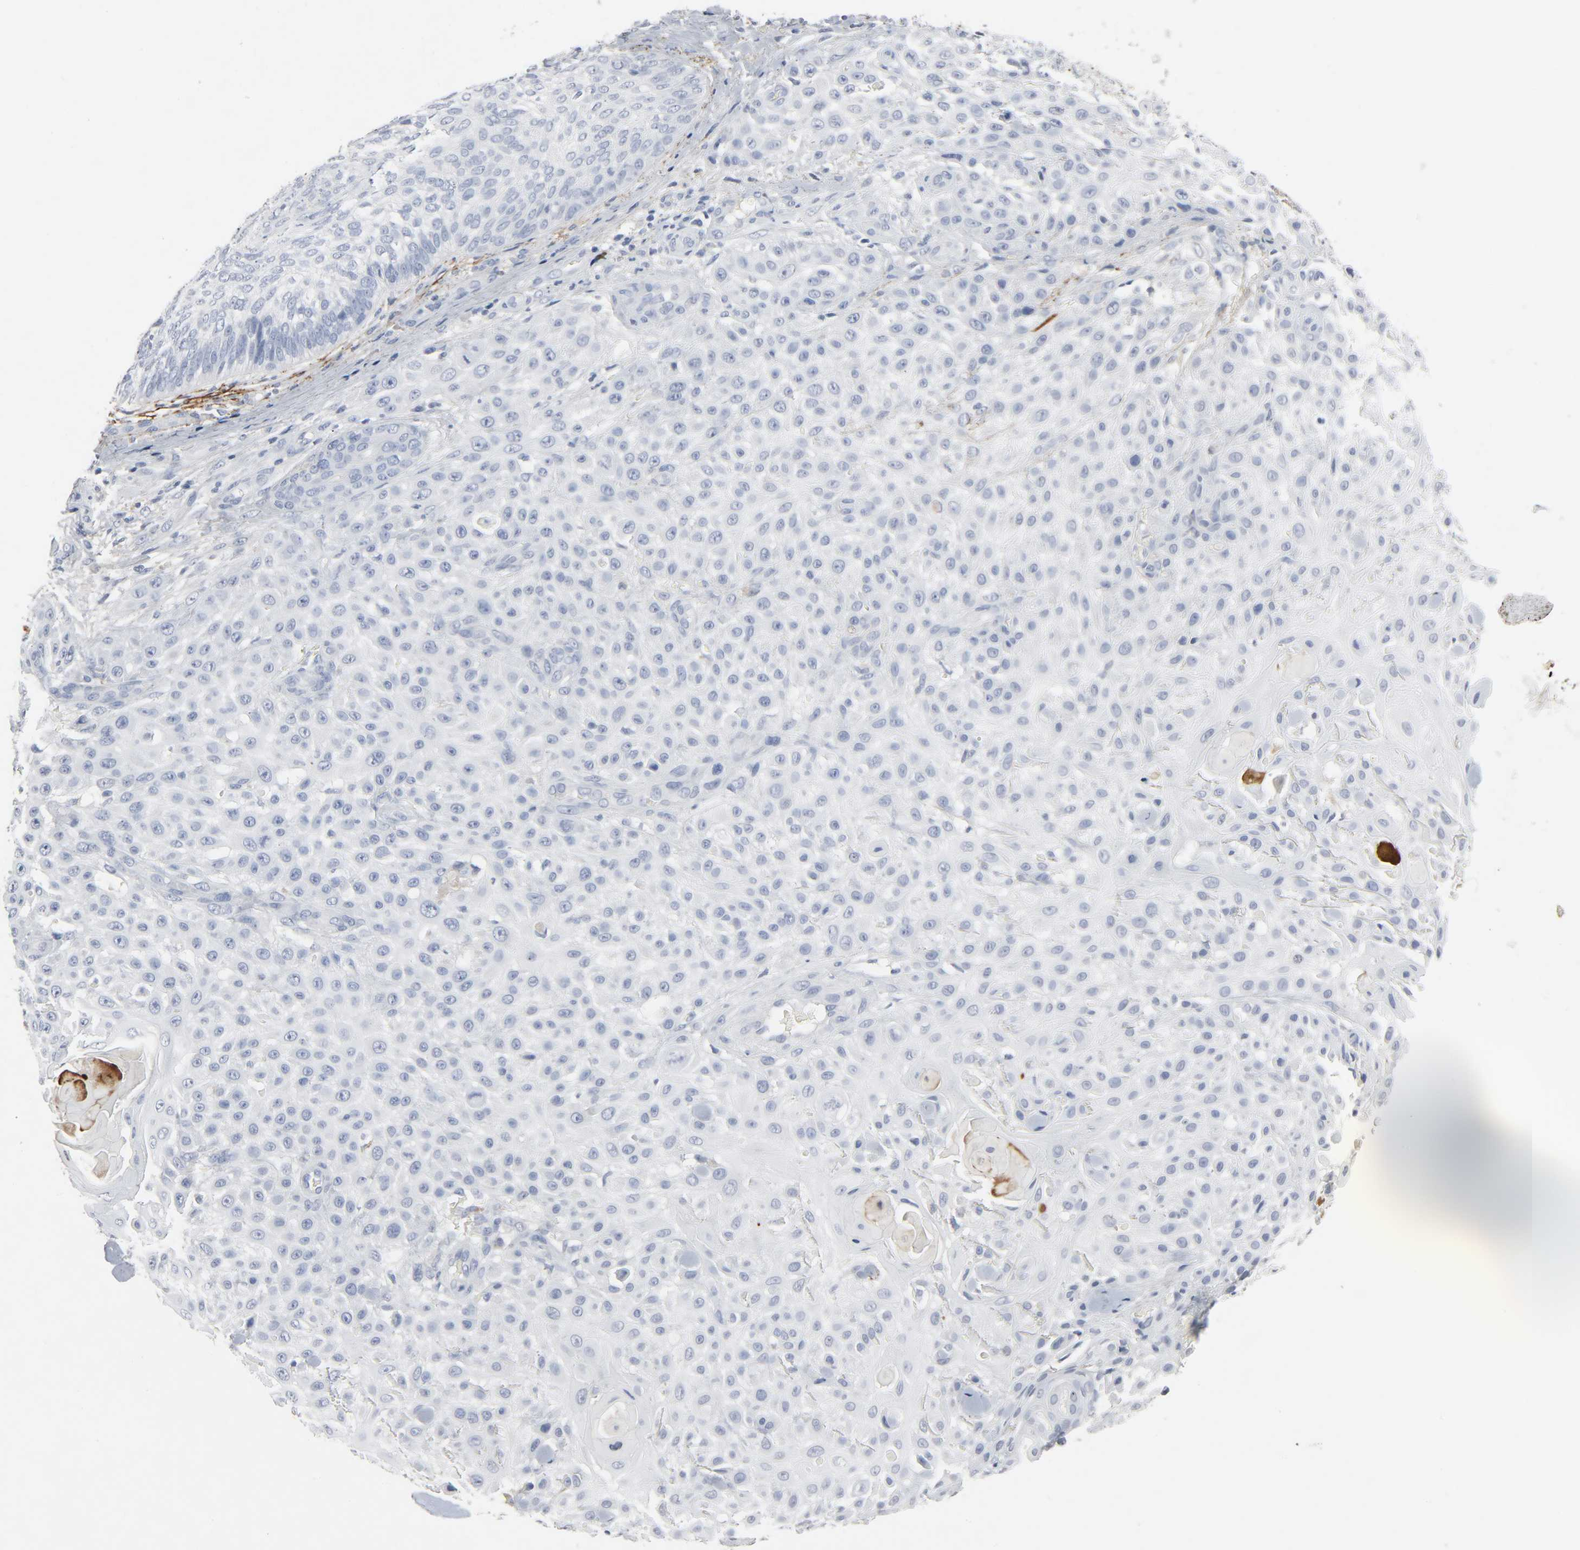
{"staining": {"intensity": "negative", "quantity": "none", "location": "none"}, "tissue": "skin cancer", "cell_type": "Tumor cells", "image_type": "cancer", "snomed": [{"axis": "morphology", "description": "Squamous cell carcinoma, NOS"}, {"axis": "topography", "description": "Skin"}], "caption": "A high-resolution image shows immunohistochemistry (IHC) staining of skin cancer (squamous cell carcinoma), which reveals no significant staining in tumor cells.", "gene": "FBLN5", "patient": {"sex": "female", "age": 42}}